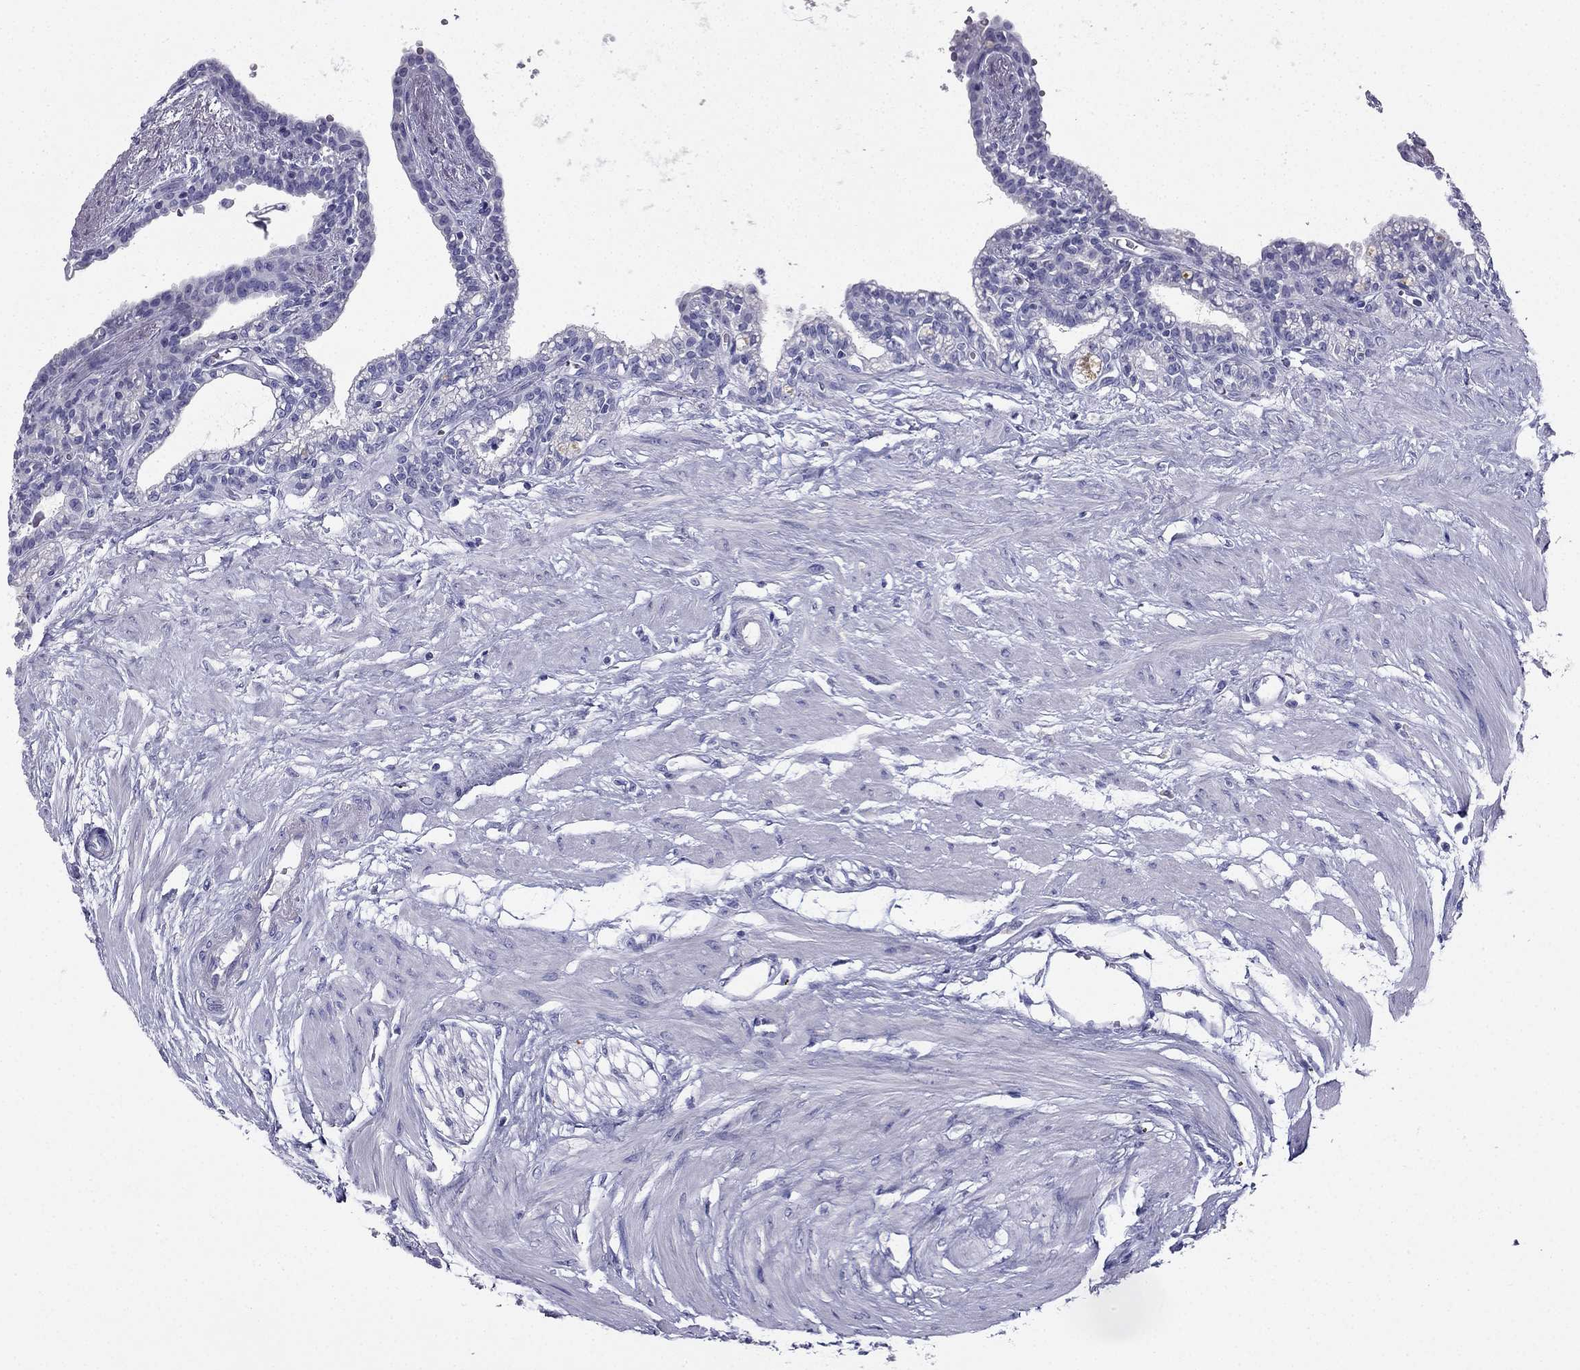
{"staining": {"intensity": "negative", "quantity": "none", "location": "none"}, "tissue": "seminal vesicle", "cell_type": "Glandular cells", "image_type": "normal", "snomed": [{"axis": "morphology", "description": "Normal tissue, NOS"}, {"axis": "morphology", "description": "Urothelial carcinoma, NOS"}, {"axis": "topography", "description": "Urinary bladder"}, {"axis": "topography", "description": "Seminal veicle"}], "caption": "An immunohistochemistry histopathology image of unremarkable seminal vesicle is shown. There is no staining in glandular cells of seminal vesicle.", "gene": "NPTX1", "patient": {"sex": "male", "age": 76}}